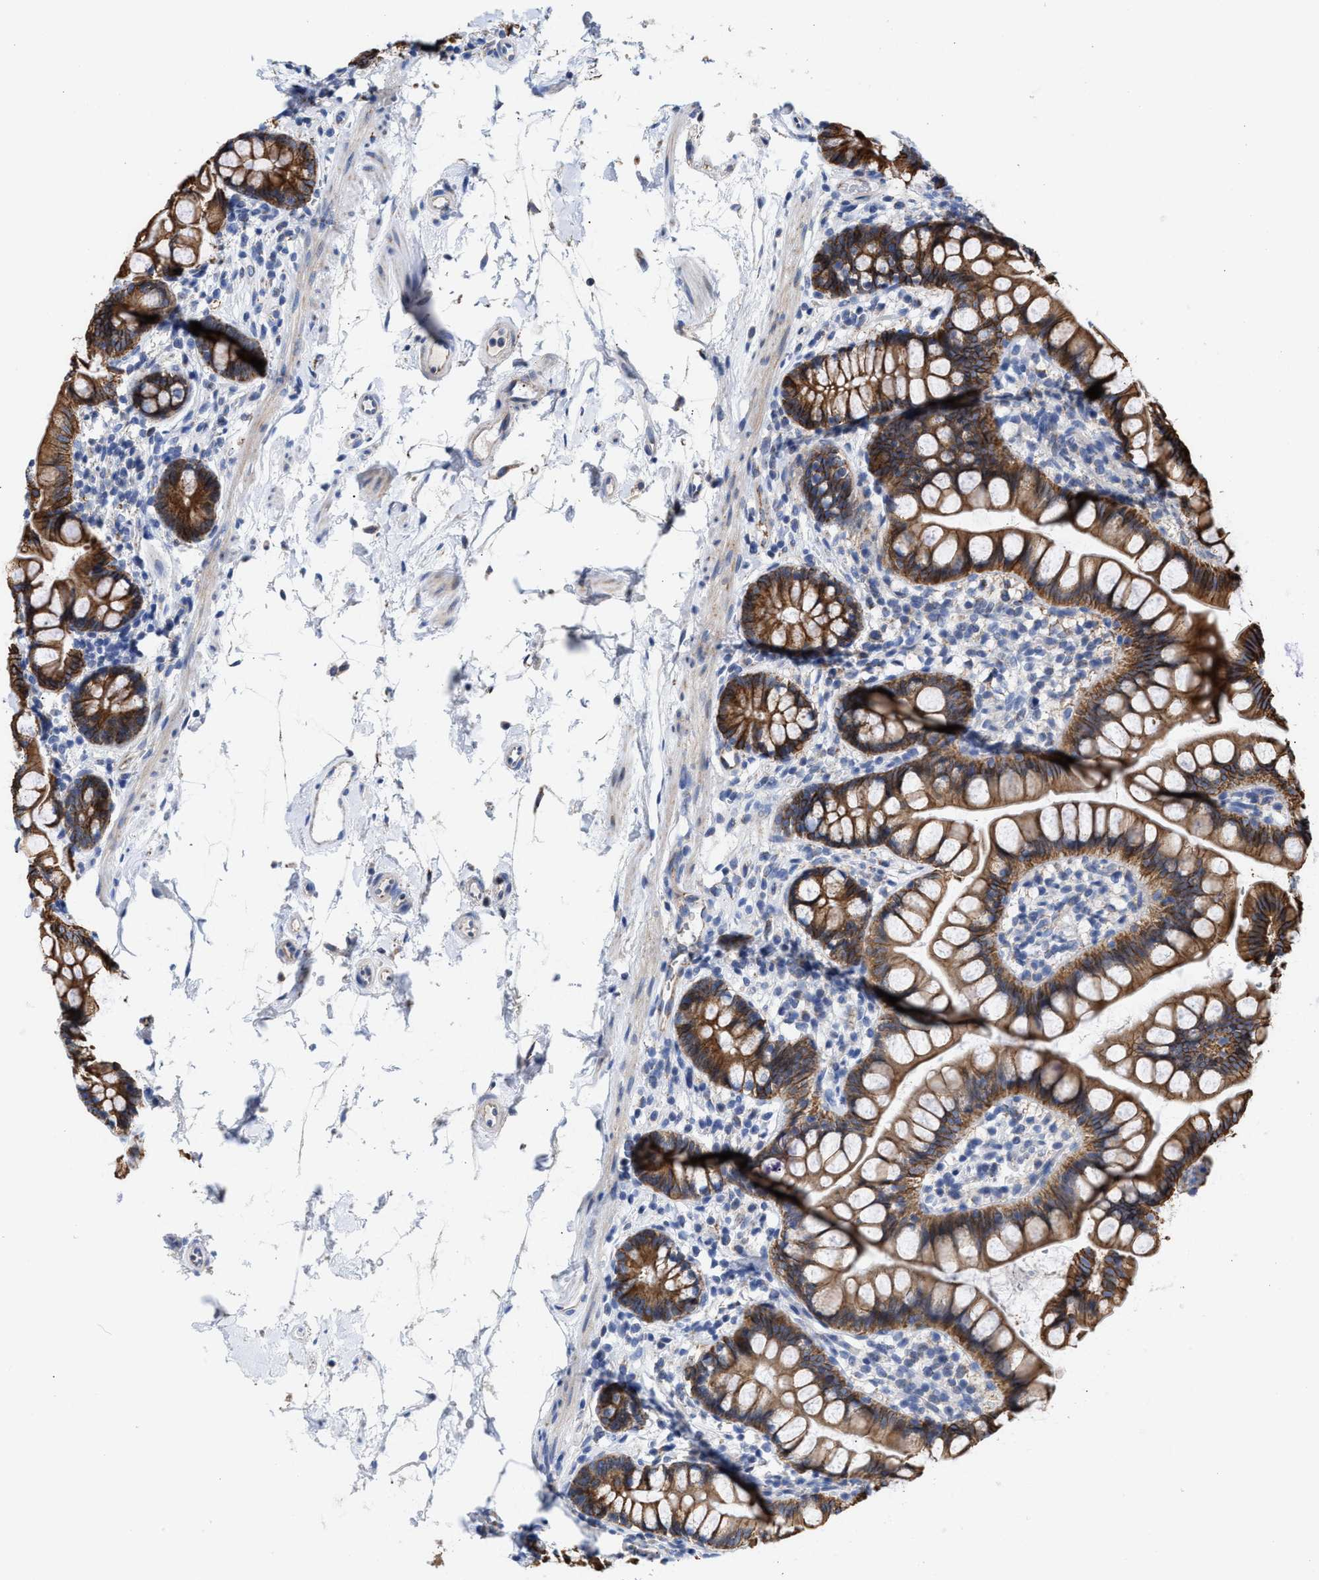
{"staining": {"intensity": "strong", "quantity": ">75%", "location": "cytoplasmic/membranous"}, "tissue": "small intestine", "cell_type": "Glandular cells", "image_type": "normal", "snomed": [{"axis": "morphology", "description": "Normal tissue, NOS"}, {"axis": "topography", "description": "Small intestine"}], "caption": "This image shows benign small intestine stained with IHC to label a protein in brown. The cytoplasmic/membranous of glandular cells show strong positivity for the protein. Nuclei are counter-stained blue.", "gene": "JAG1", "patient": {"sex": "female", "age": 84}}